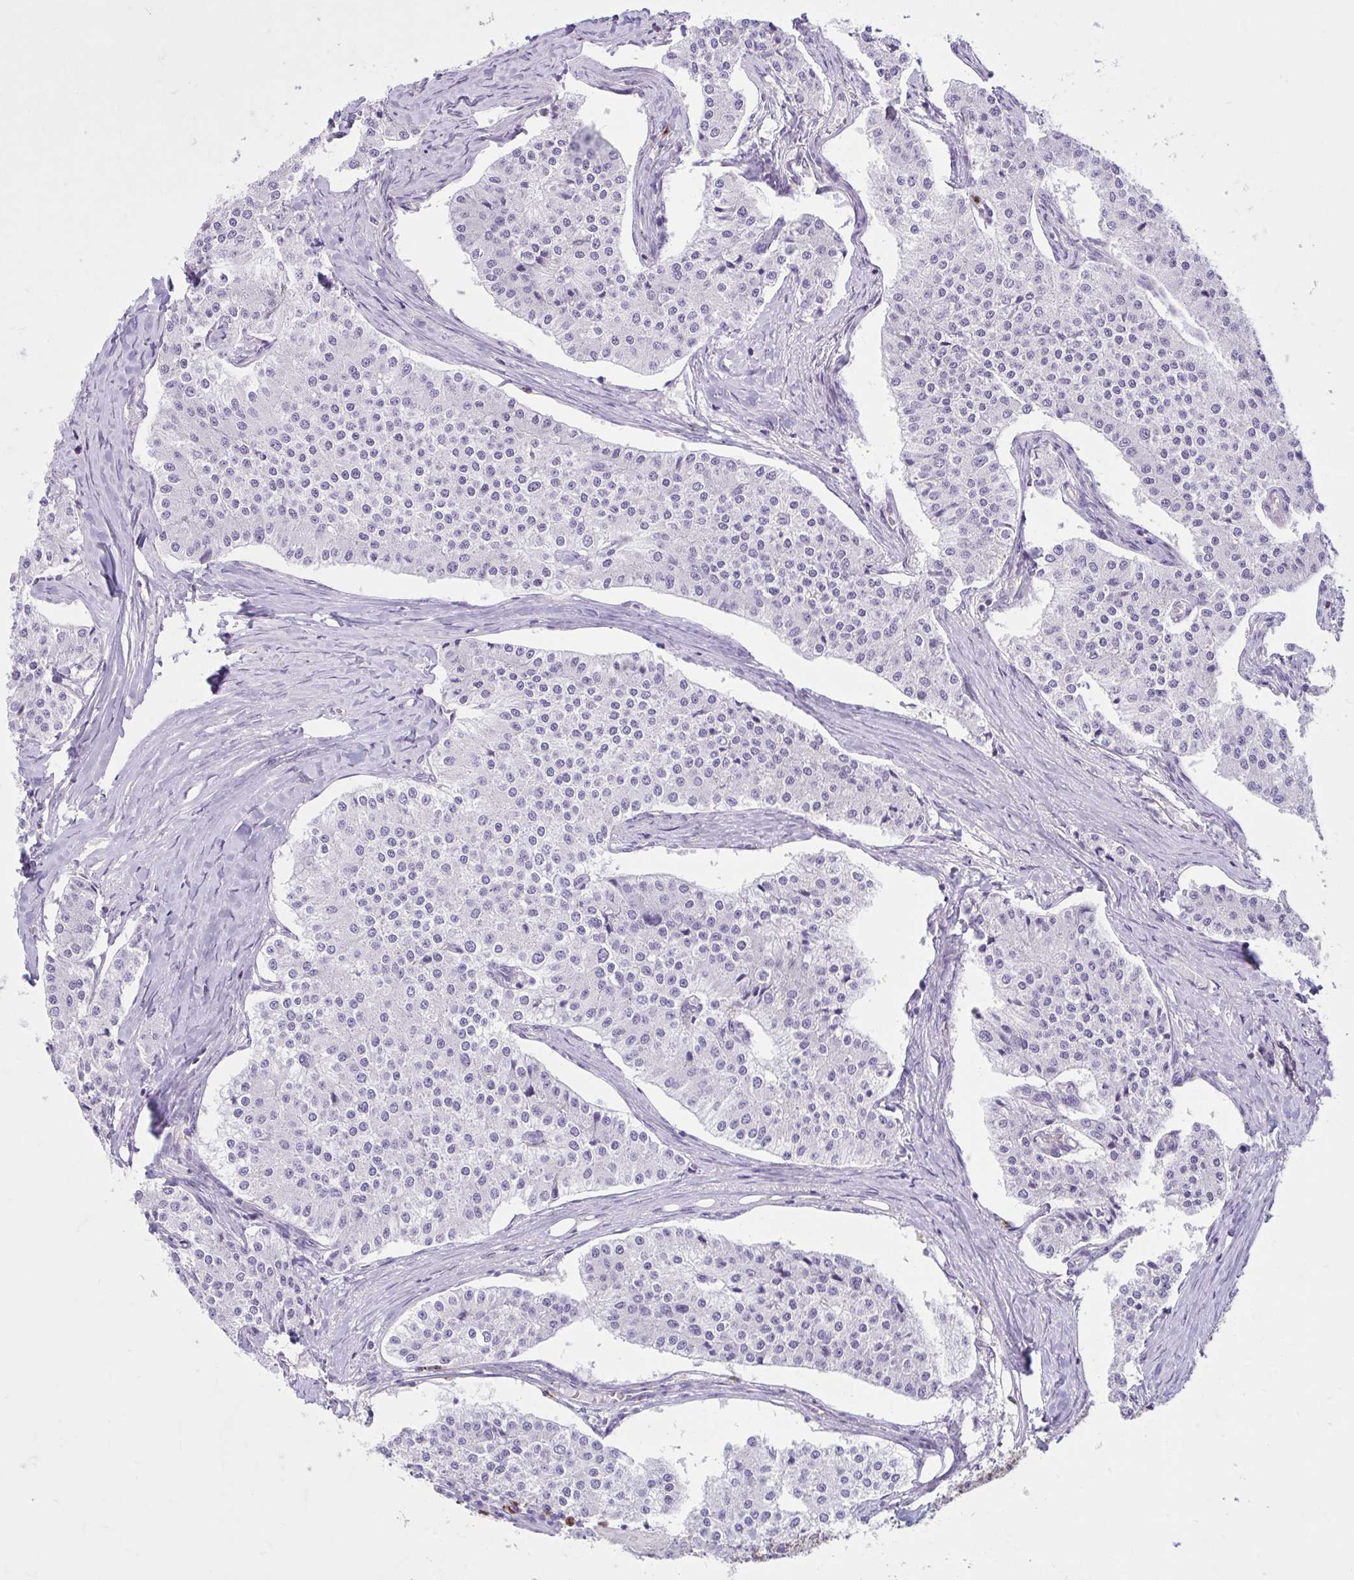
{"staining": {"intensity": "negative", "quantity": "none", "location": "none"}, "tissue": "carcinoid", "cell_type": "Tumor cells", "image_type": "cancer", "snomed": [{"axis": "morphology", "description": "Carcinoid, malignant, NOS"}, {"axis": "topography", "description": "Colon"}], "caption": "The IHC photomicrograph has no significant staining in tumor cells of malignant carcinoid tissue.", "gene": "CEP120", "patient": {"sex": "female", "age": 52}}